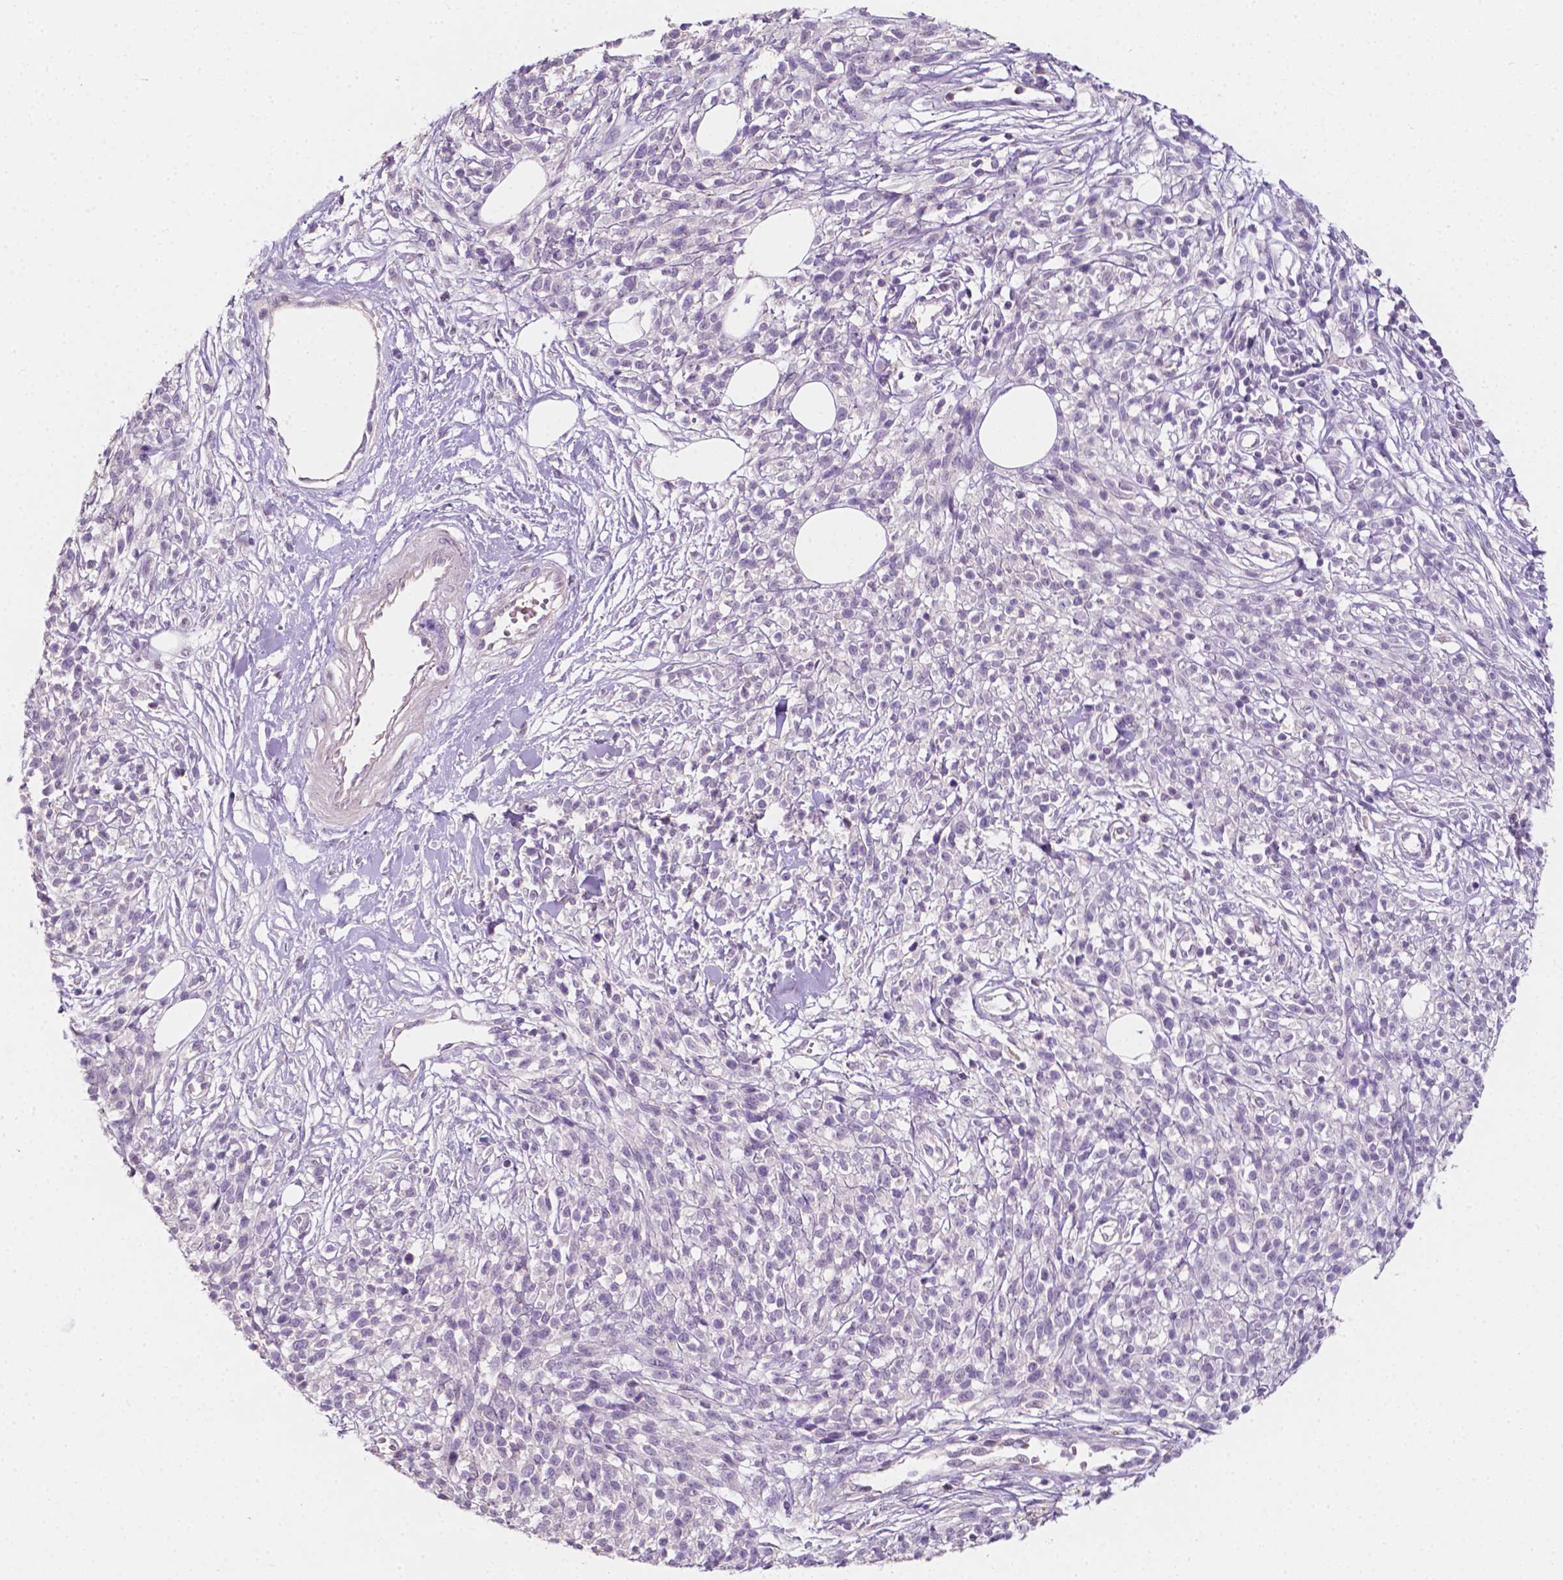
{"staining": {"intensity": "negative", "quantity": "none", "location": "none"}, "tissue": "melanoma", "cell_type": "Tumor cells", "image_type": "cancer", "snomed": [{"axis": "morphology", "description": "Malignant melanoma, NOS"}, {"axis": "topography", "description": "Skin"}, {"axis": "topography", "description": "Skin of trunk"}], "caption": "This is an IHC photomicrograph of malignant melanoma. There is no positivity in tumor cells.", "gene": "EGFR", "patient": {"sex": "male", "age": 74}}